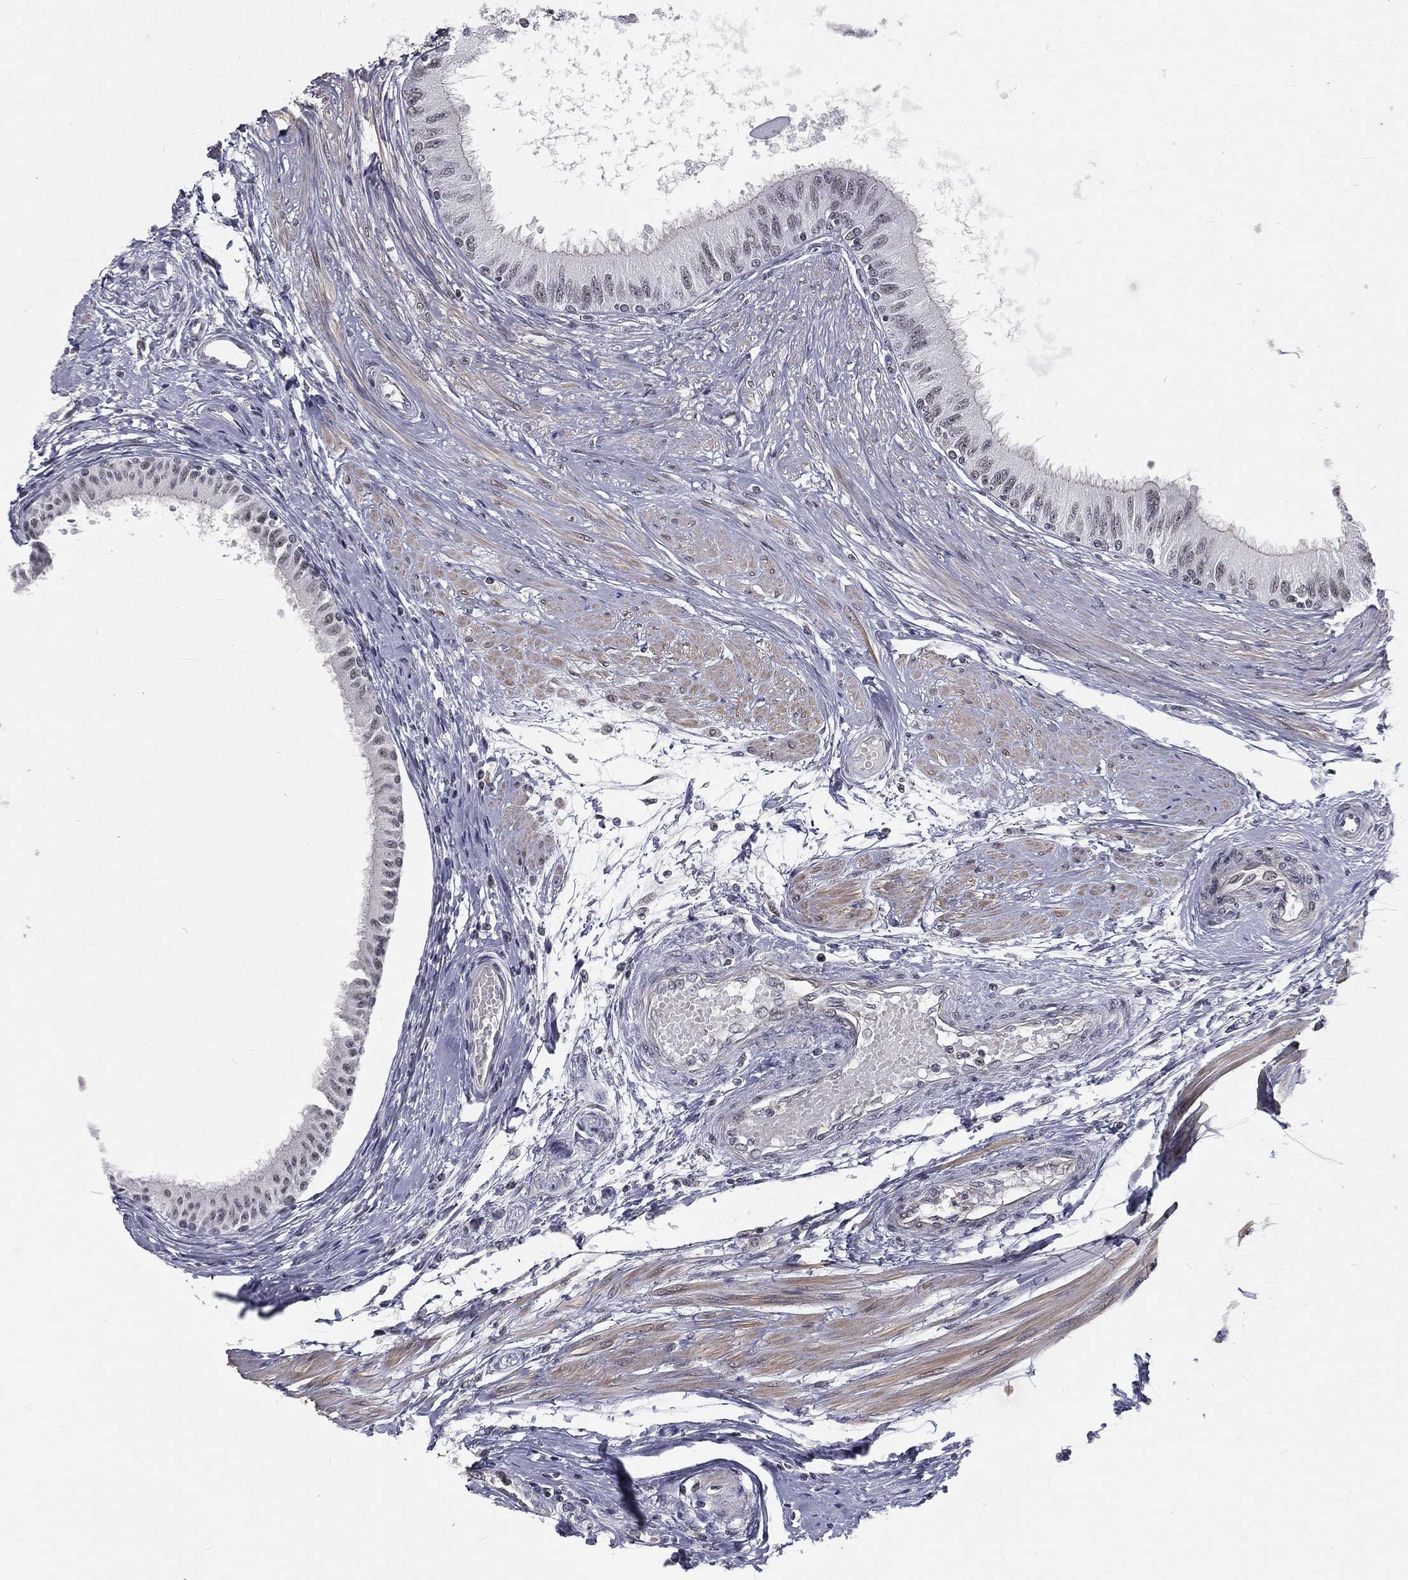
{"staining": {"intensity": "moderate", "quantity": "25%-75%", "location": "cytoplasmic/membranous"}, "tissue": "epididymis", "cell_type": "Glandular cells", "image_type": "normal", "snomed": [{"axis": "morphology", "description": "Normal tissue, NOS"}, {"axis": "morphology", "description": "Seminoma, NOS"}, {"axis": "topography", "description": "Testis"}, {"axis": "topography", "description": "Epididymis"}], "caption": "A high-resolution photomicrograph shows immunohistochemistry (IHC) staining of unremarkable epididymis, which demonstrates moderate cytoplasmic/membranous staining in about 25%-75% of glandular cells.", "gene": "MORC2", "patient": {"sex": "male", "age": 61}}